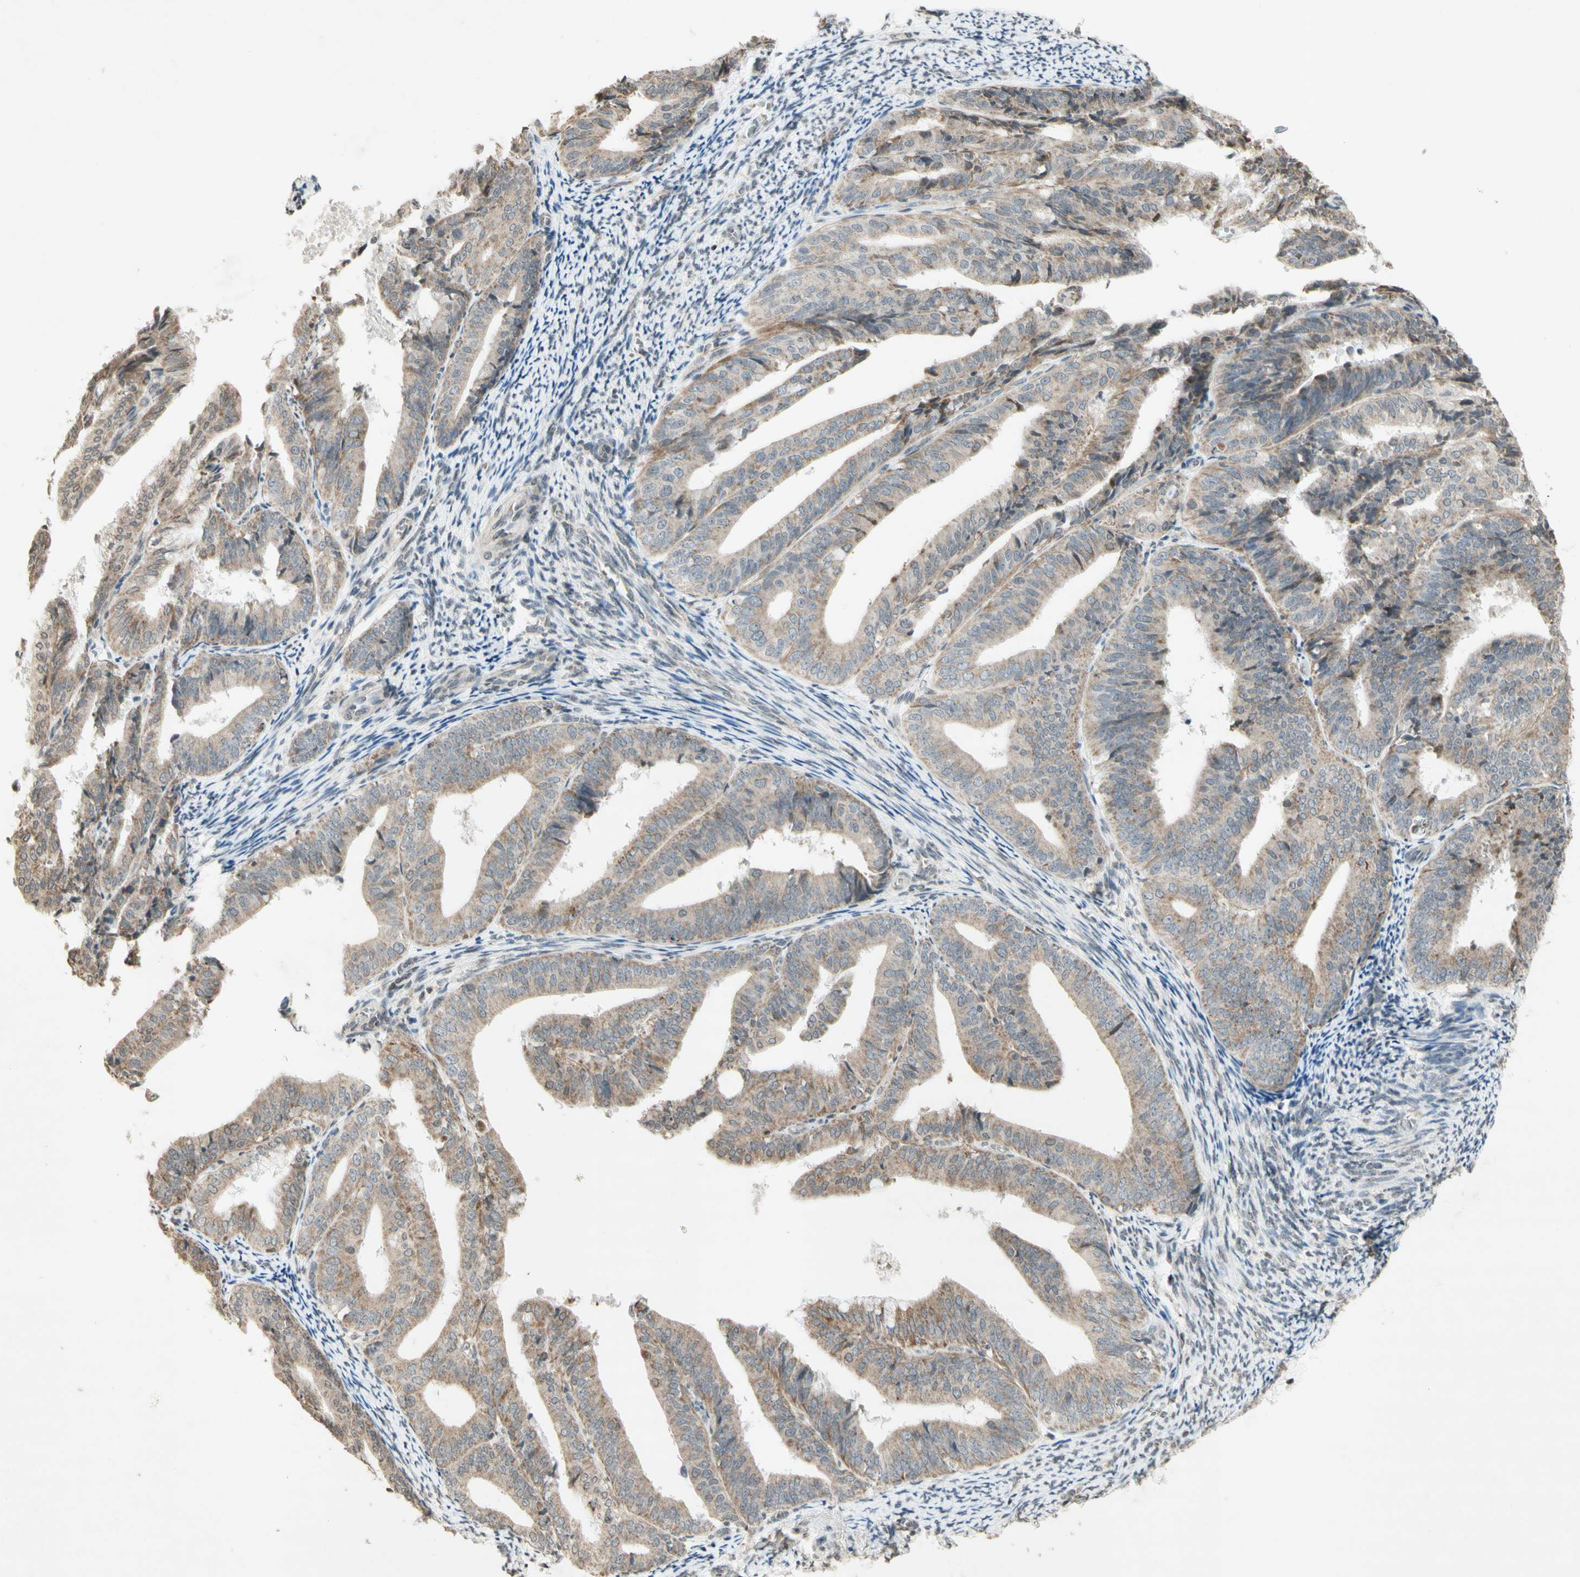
{"staining": {"intensity": "weak", "quantity": "25%-75%", "location": "cytoplasmic/membranous"}, "tissue": "endometrial cancer", "cell_type": "Tumor cells", "image_type": "cancer", "snomed": [{"axis": "morphology", "description": "Adenocarcinoma, NOS"}, {"axis": "topography", "description": "Endometrium"}], "caption": "Immunohistochemistry (IHC) of human endometrial cancer (adenocarcinoma) demonstrates low levels of weak cytoplasmic/membranous staining in about 25%-75% of tumor cells.", "gene": "CCNI", "patient": {"sex": "female", "age": 63}}